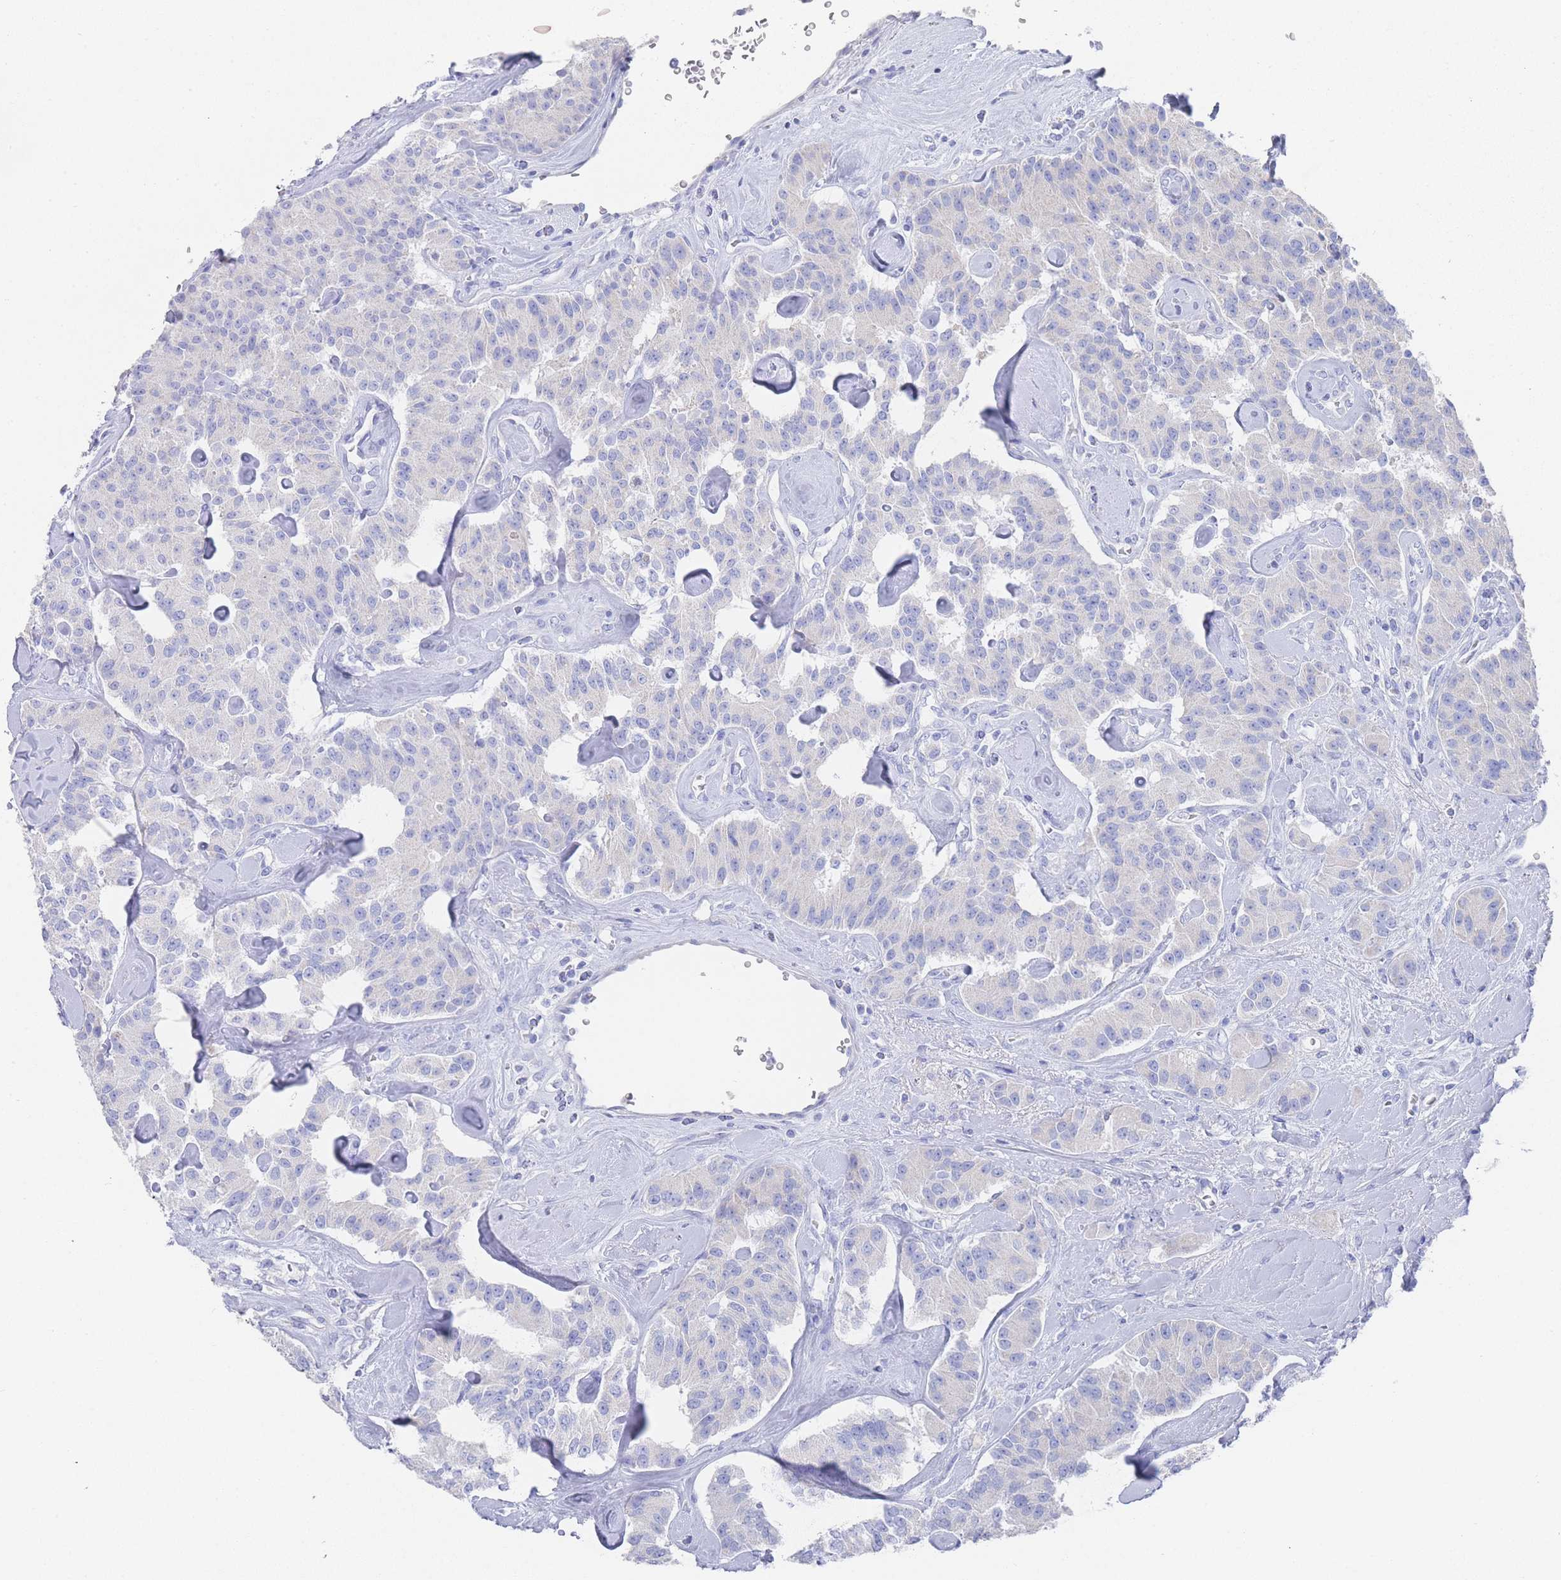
{"staining": {"intensity": "negative", "quantity": "none", "location": "none"}, "tissue": "carcinoid", "cell_type": "Tumor cells", "image_type": "cancer", "snomed": [{"axis": "morphology", "description": "Carcinoid, malignant, NOS"}, {"axis": "topography", "description": "Pancreas"}], "caption": "The image exhibits no staining of tumor cells in carcinoid (malignant). (Immunohistochemistry (ihc), brightfield microscopy, high magnification).", "gene": "LRRC37A", "patient": {"sex": "male", "age": 41}}